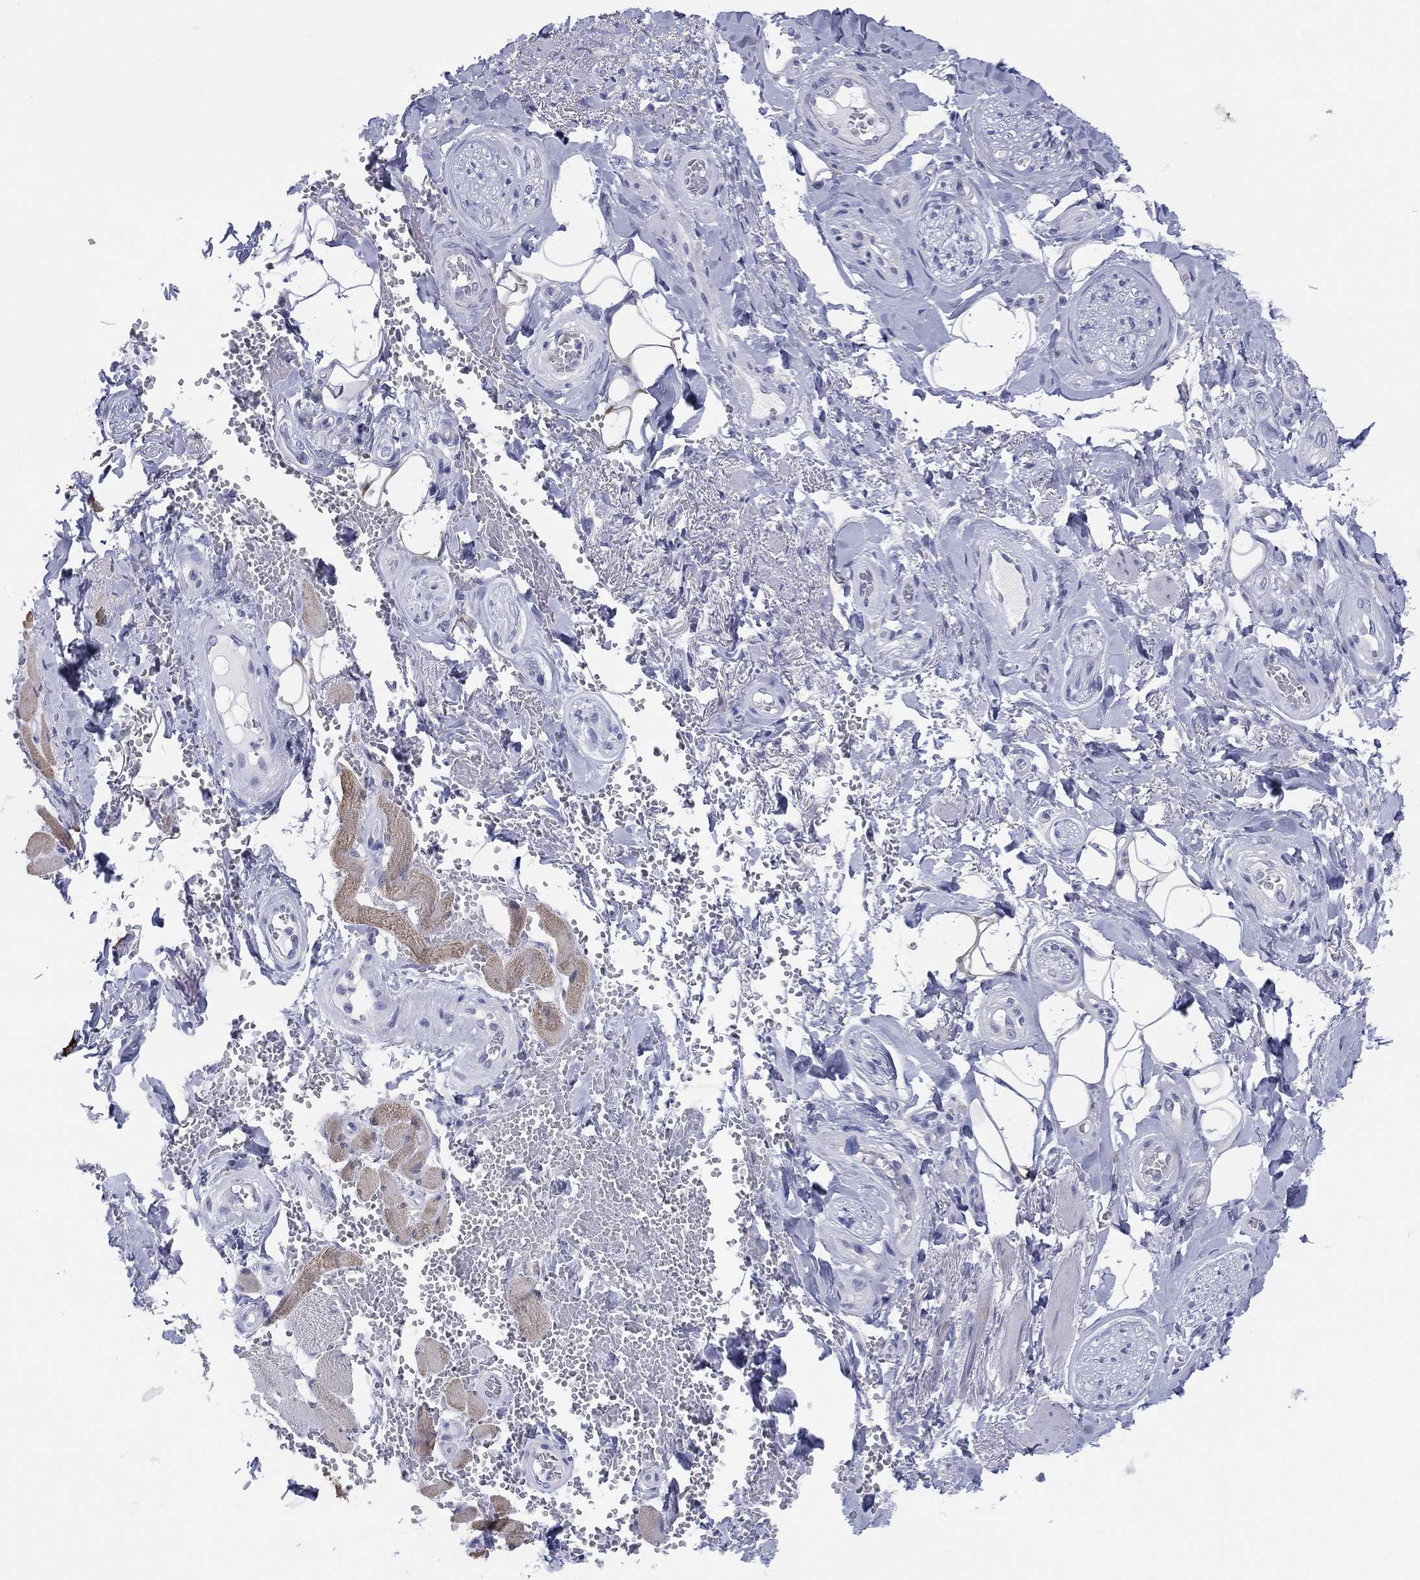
{"staining": {"intensity": "negative", "quantity": "none", "location": "none"}, "tissue": "adipose tissue", "cell_type": "Adipocytes", "image_type": "normal", "snomed": [{"axis": "morphology", "description": "Normal tissue, NOS"}, {"axis": "topography", "description": "Anal"}, {"axis": "topography", "description": "Peripheral nerve tissue"}], "caption": "DAB (3,3'-diaminobenzidine) immunohistochemical staining of unremarkable adipose tissue displays no significant staining in adipocytes. The staining was performed using DAB (3,3'-diaminobenzidine) to visualize the protein expression in brown, while the nuclei were stained in blue with hematoxylin (Magnification: 20x).", "gene": "ERICH3", "patient": {"sex": "male", "age": 53}}